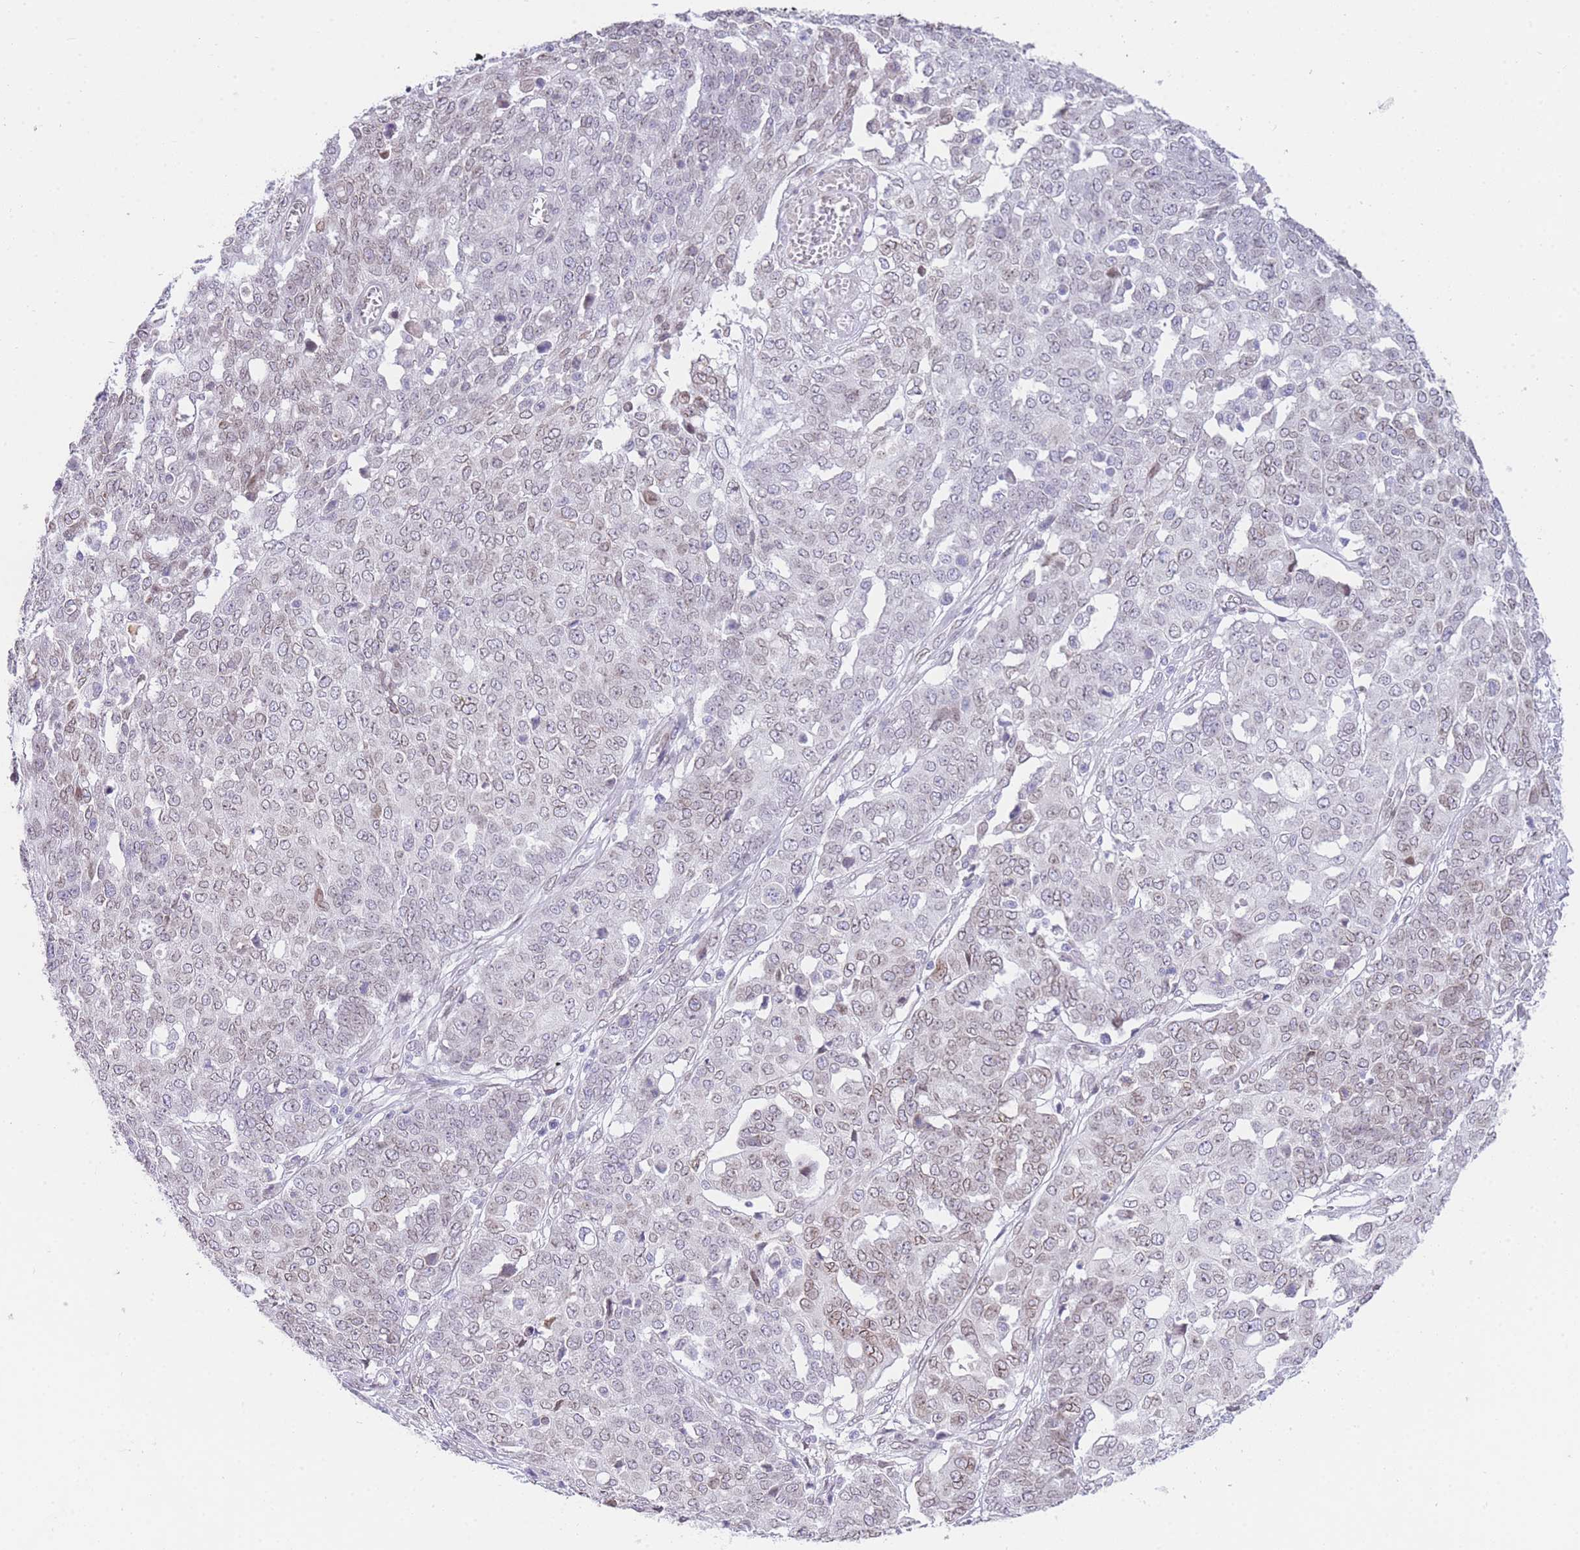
{"staining": {"intensity": "weak", "quantity": "25%-75%", "location": "nuclear"}, "tissue": "ovarian cancer", "cell_type": "Tumor cells", "image_type": "cancer", "snomed": [{"axis": "morphology", "description": "Cystadenocarcinoma, serous, NOS"}, {"axis": "topography", "description": "Soft tissue"}, {"axis": "topography", "description": "Ovary"}], "caption": "Tumor cells exhibit low levels of weak nuclear positivity in about 25%-75% of cells in human ovarian cancer (serous cystadenocarcinoma). The staining was performed using DAB (3,3'-diaminobenzidine), with brown indicating positive protein expression. Nuclei are stained blue with hematoxylin.", "gene": "OR10AD1", "patient": {"sex": "female", "age": 57}}